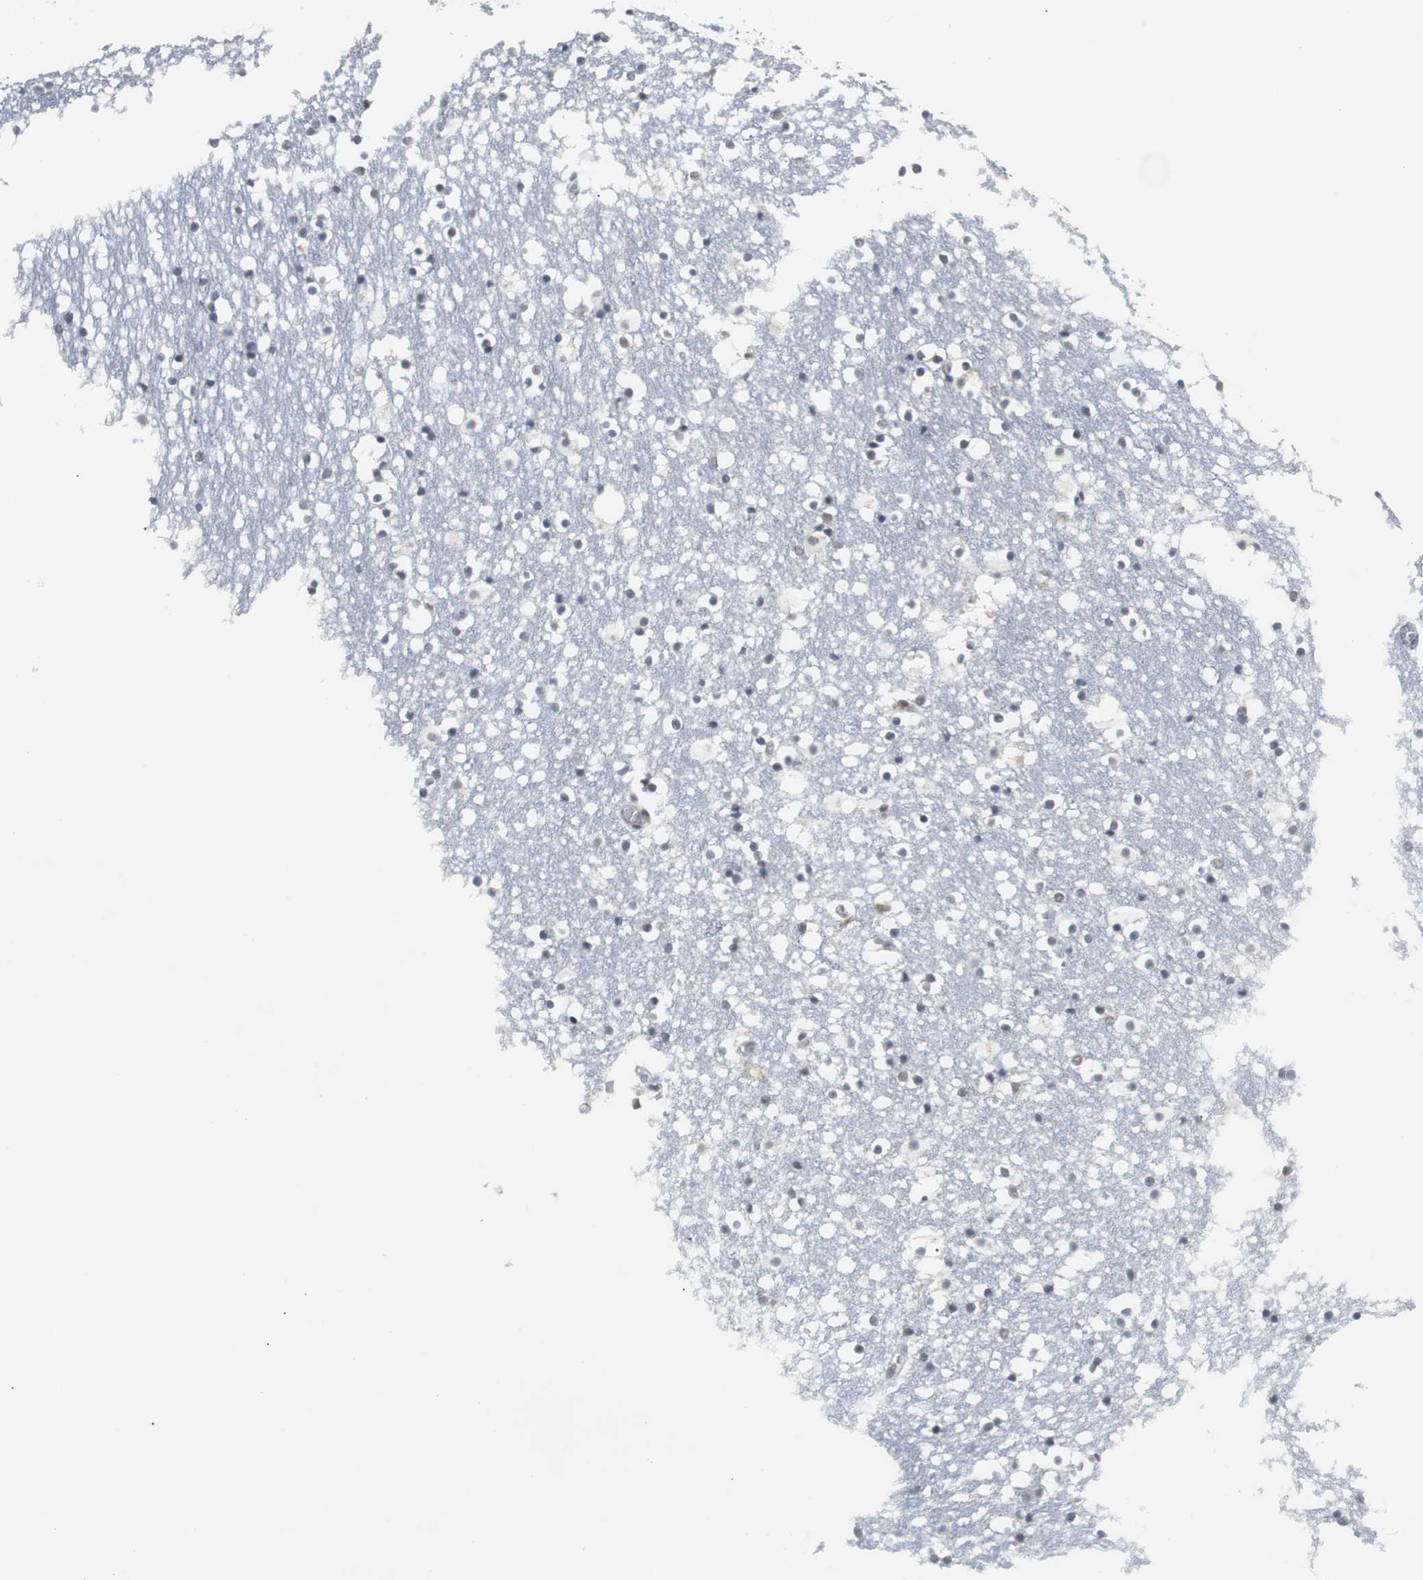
{"staining": {"intensity": "weak", "quantity": "25%-75%", "location": "cytoplasmic/membranous,nuclear"}, "tissue": "caudate", "cell_type": "Glial cells", "image_type": "normal", "snomed": [{"axis": "morphology", "description": "Normal tissue, NOS"}, {"axis": "topography", "description": "Lateral ventricle wall"}], "caption": "Protein staining of benign caudate reveals weak cytoplasmic/membranous,nuclear staining in approximately 25%-75% of glial cells. (DAB (3,3'-diaminobenzidine) IHC with brightfield microscopy, high magnification).", "gene": "TAF7", "patient": {"sex": "male", "age": 45}}